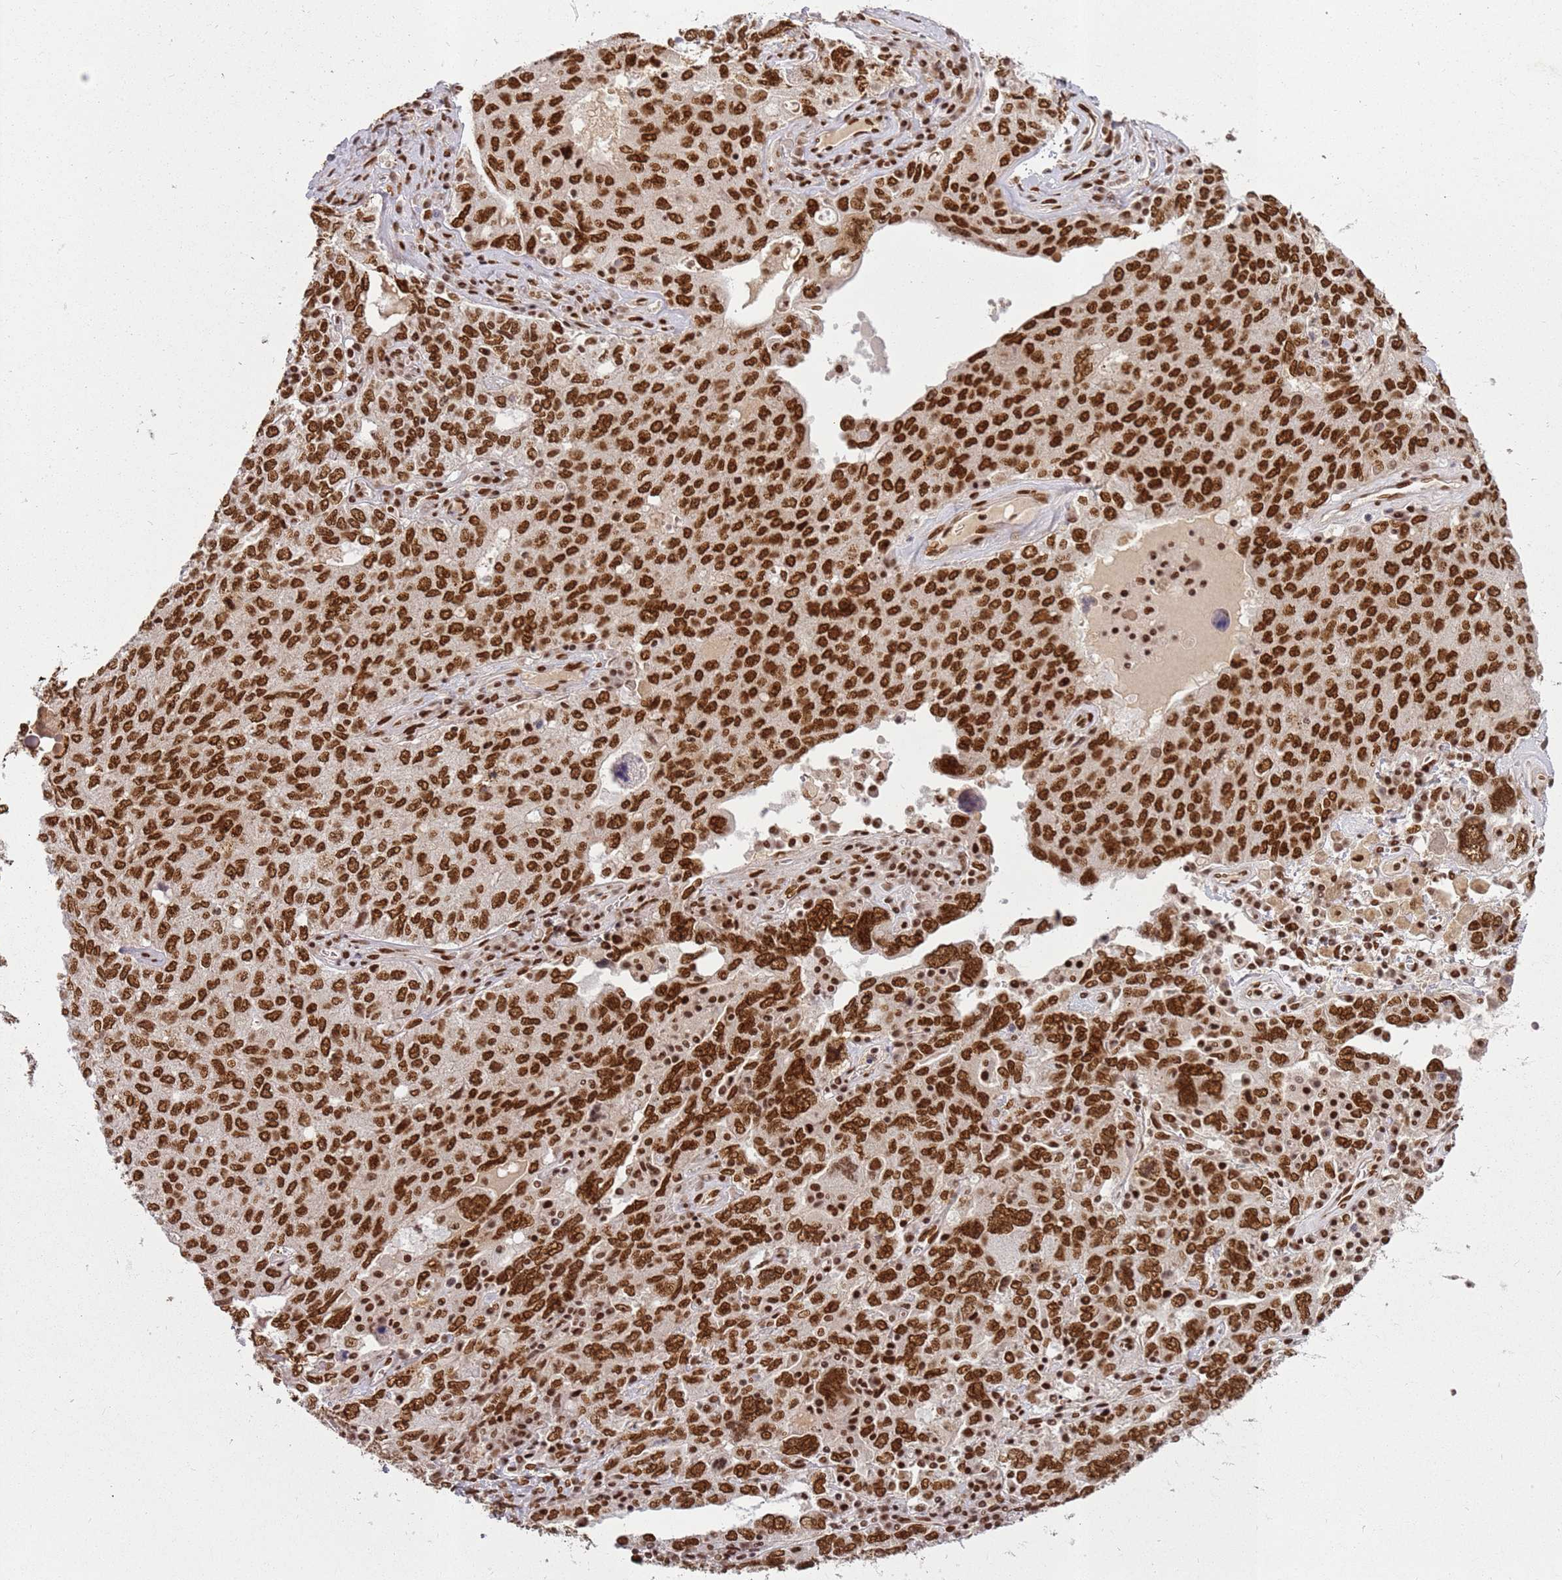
{"staining": {"intensity": "strong", "quantity": ">75%", "location": "nuclear"}, "tissue": "ovarian cancer", "cell_type": "Tumor cells", "image_type": "cancer", "snomed": [{"axis": "morphology", "description": "Carcinoma, endometroid"}, {"axis": "topography", "description": "Ovary"}], "caption": "A brown stain labels strong nuclear positivity of a protein in human endometroid carcinoma (ovarian) tumor cells. (DAB = brown stain, brightfield microscopy at high magnification).", "gene": "TENT4A", "patient": {"sex": "female", "age": 62}}